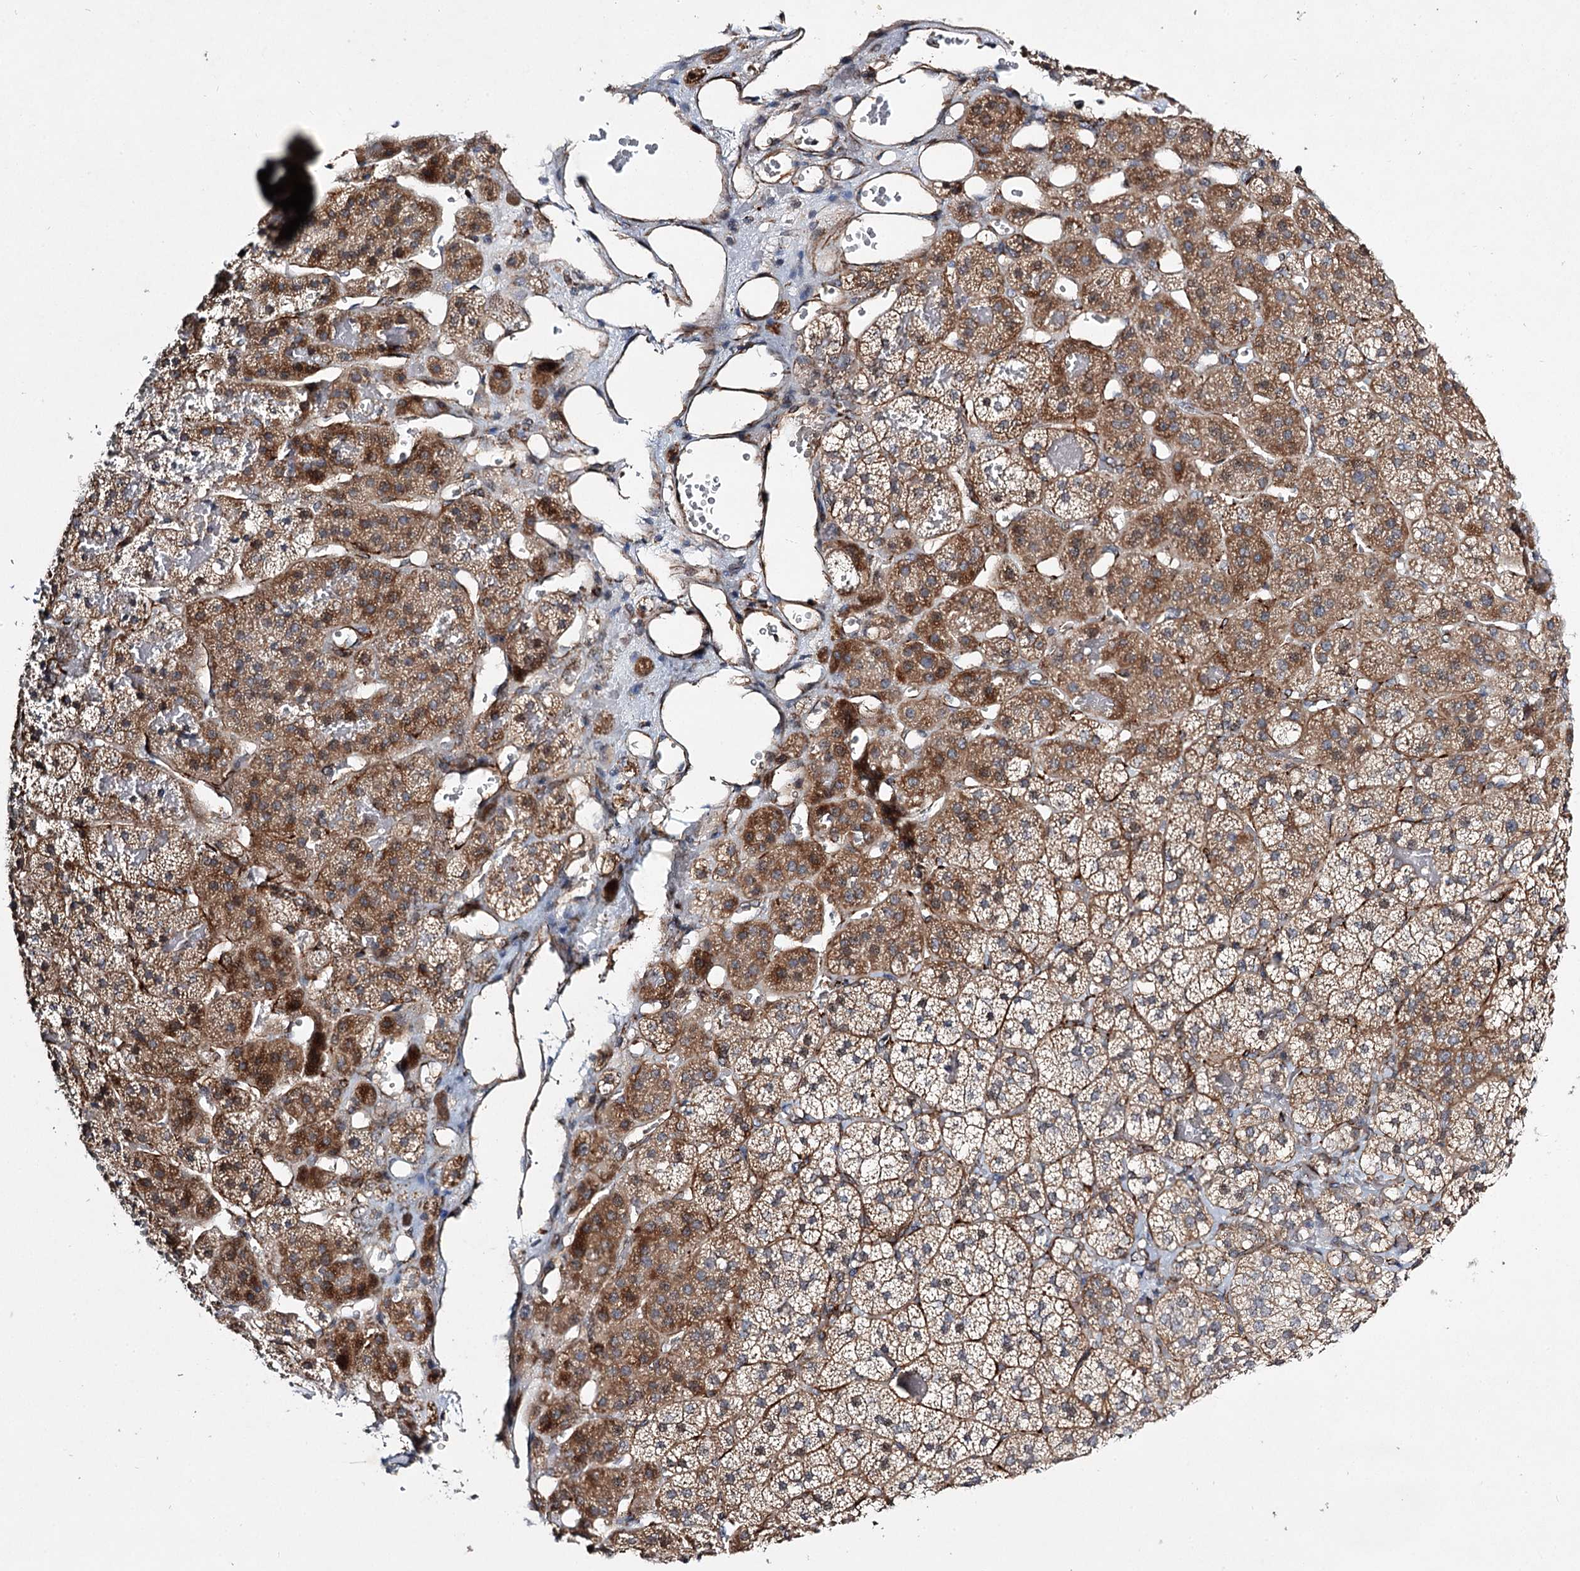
{"staining": {"intensity": "moderate", "quantity": "25%-75%", "location": "cytoplasmic/membranous"}, "tissue": "adrenal gland", "cell_type": "Glandular cells", "image_type": "normal", "snomed": [{"axis": "morphology", "description": "Normal tissue, NOS"}, {"axis": "topography", "description": "Adrenal gland"}], "caption": "Immunohistochemistry image of benign human adrenal gland stained for a protein (brown), which demonstrates medium levels of moderate cytoplasmic/membranous positivity in about 25%-75% of glandular cells.", "gene": "DPEP2", "patient": {"sex": "female", "age": 44}}